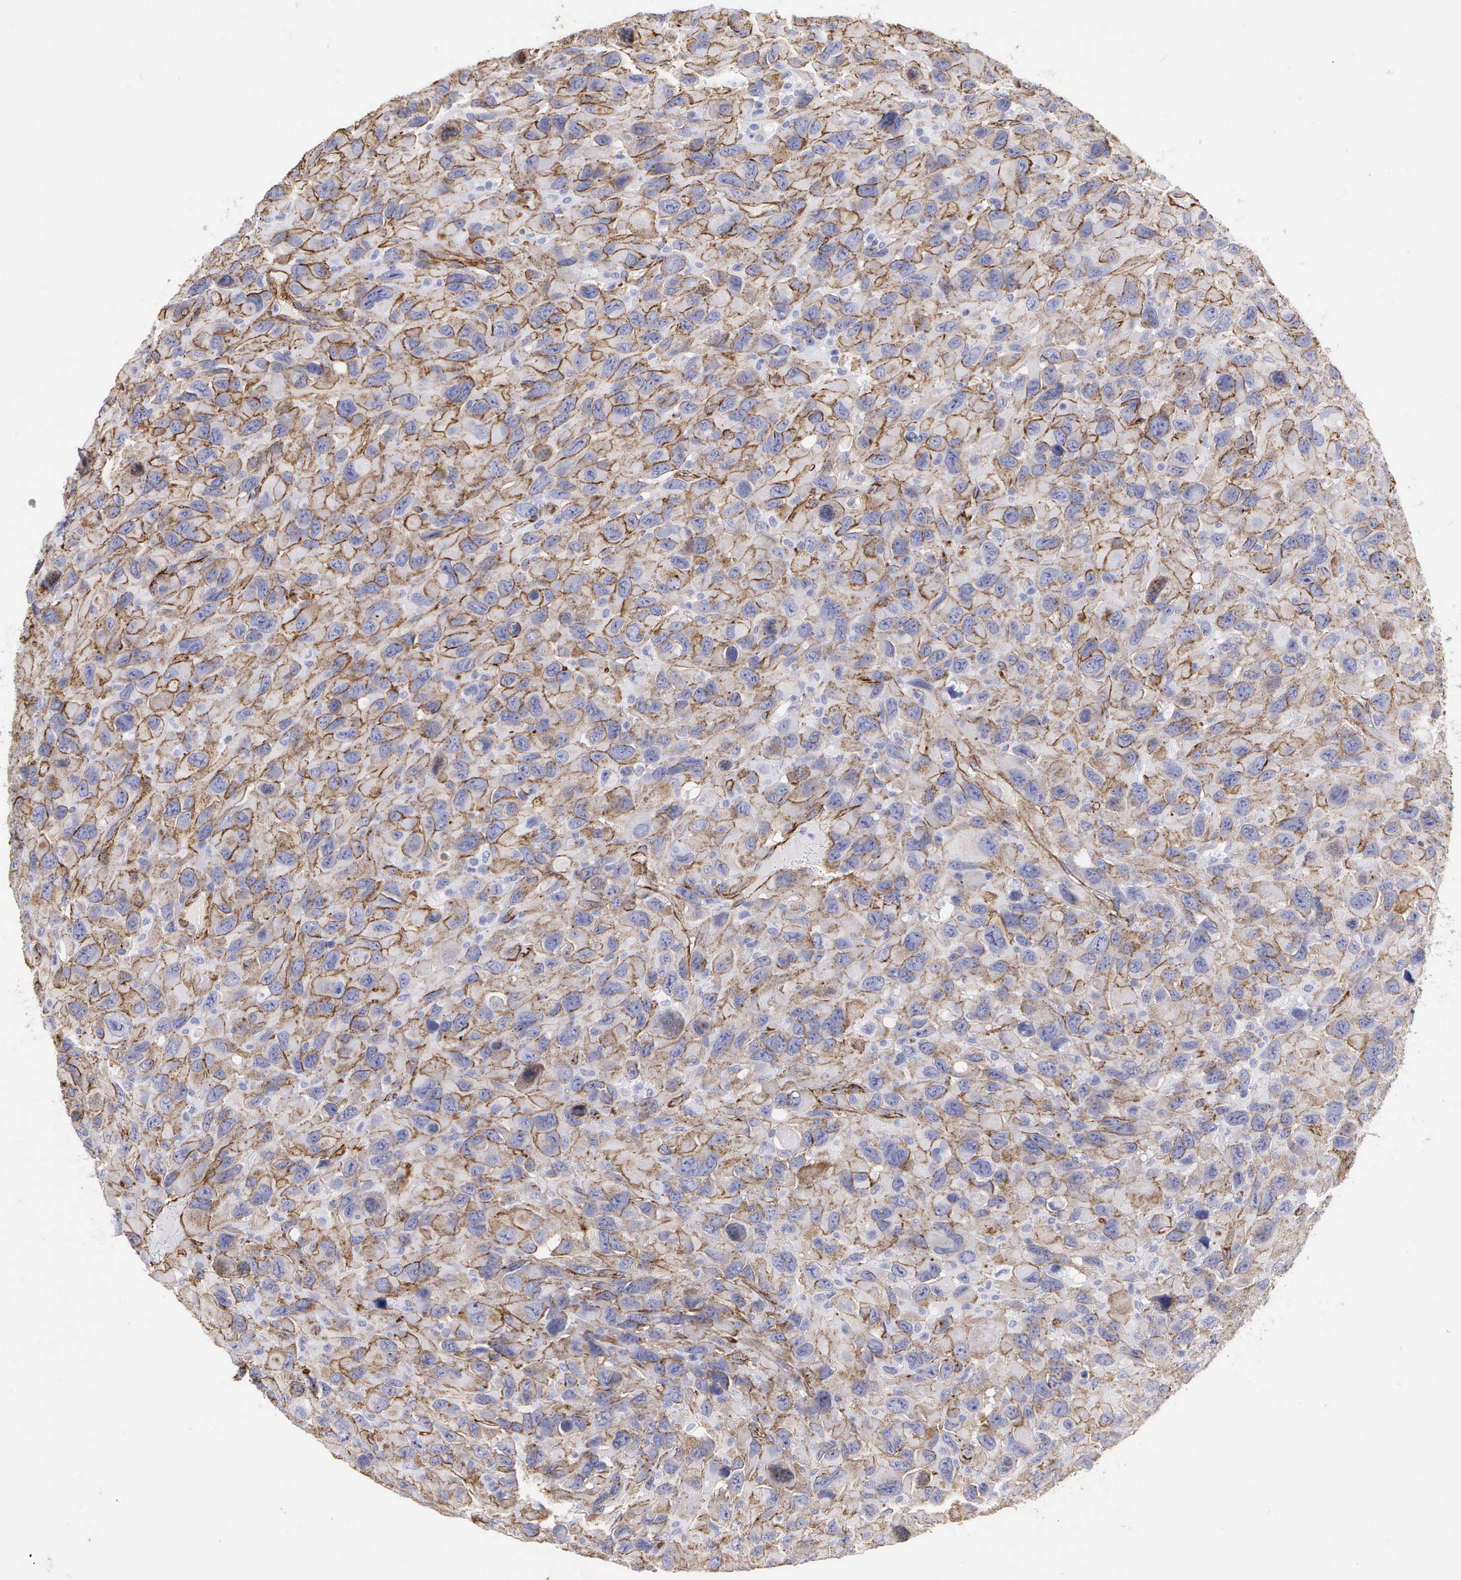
{"staining": {"intensity": "moderate", "quantity": "25%-75%", "location": "cytoplasmic/membranous"}, "tissue": "renal cancer", "cell_type": "Tumor cells", "image_type": "cancer", "snomed": [{"axis": "morphology", "description": "Adenocarcinoma, NOS"}, {"axis": "topography", "description": "Kidney"}], "caption": "A photomicrograph of human renal cancer (adenocarcinoma) stained for a protein reveals moderate cytoplasmic/membranous brown staining in tumor cells.", "gene": "MAGEB10", "patient": {"sex": "male", "age": 79}}